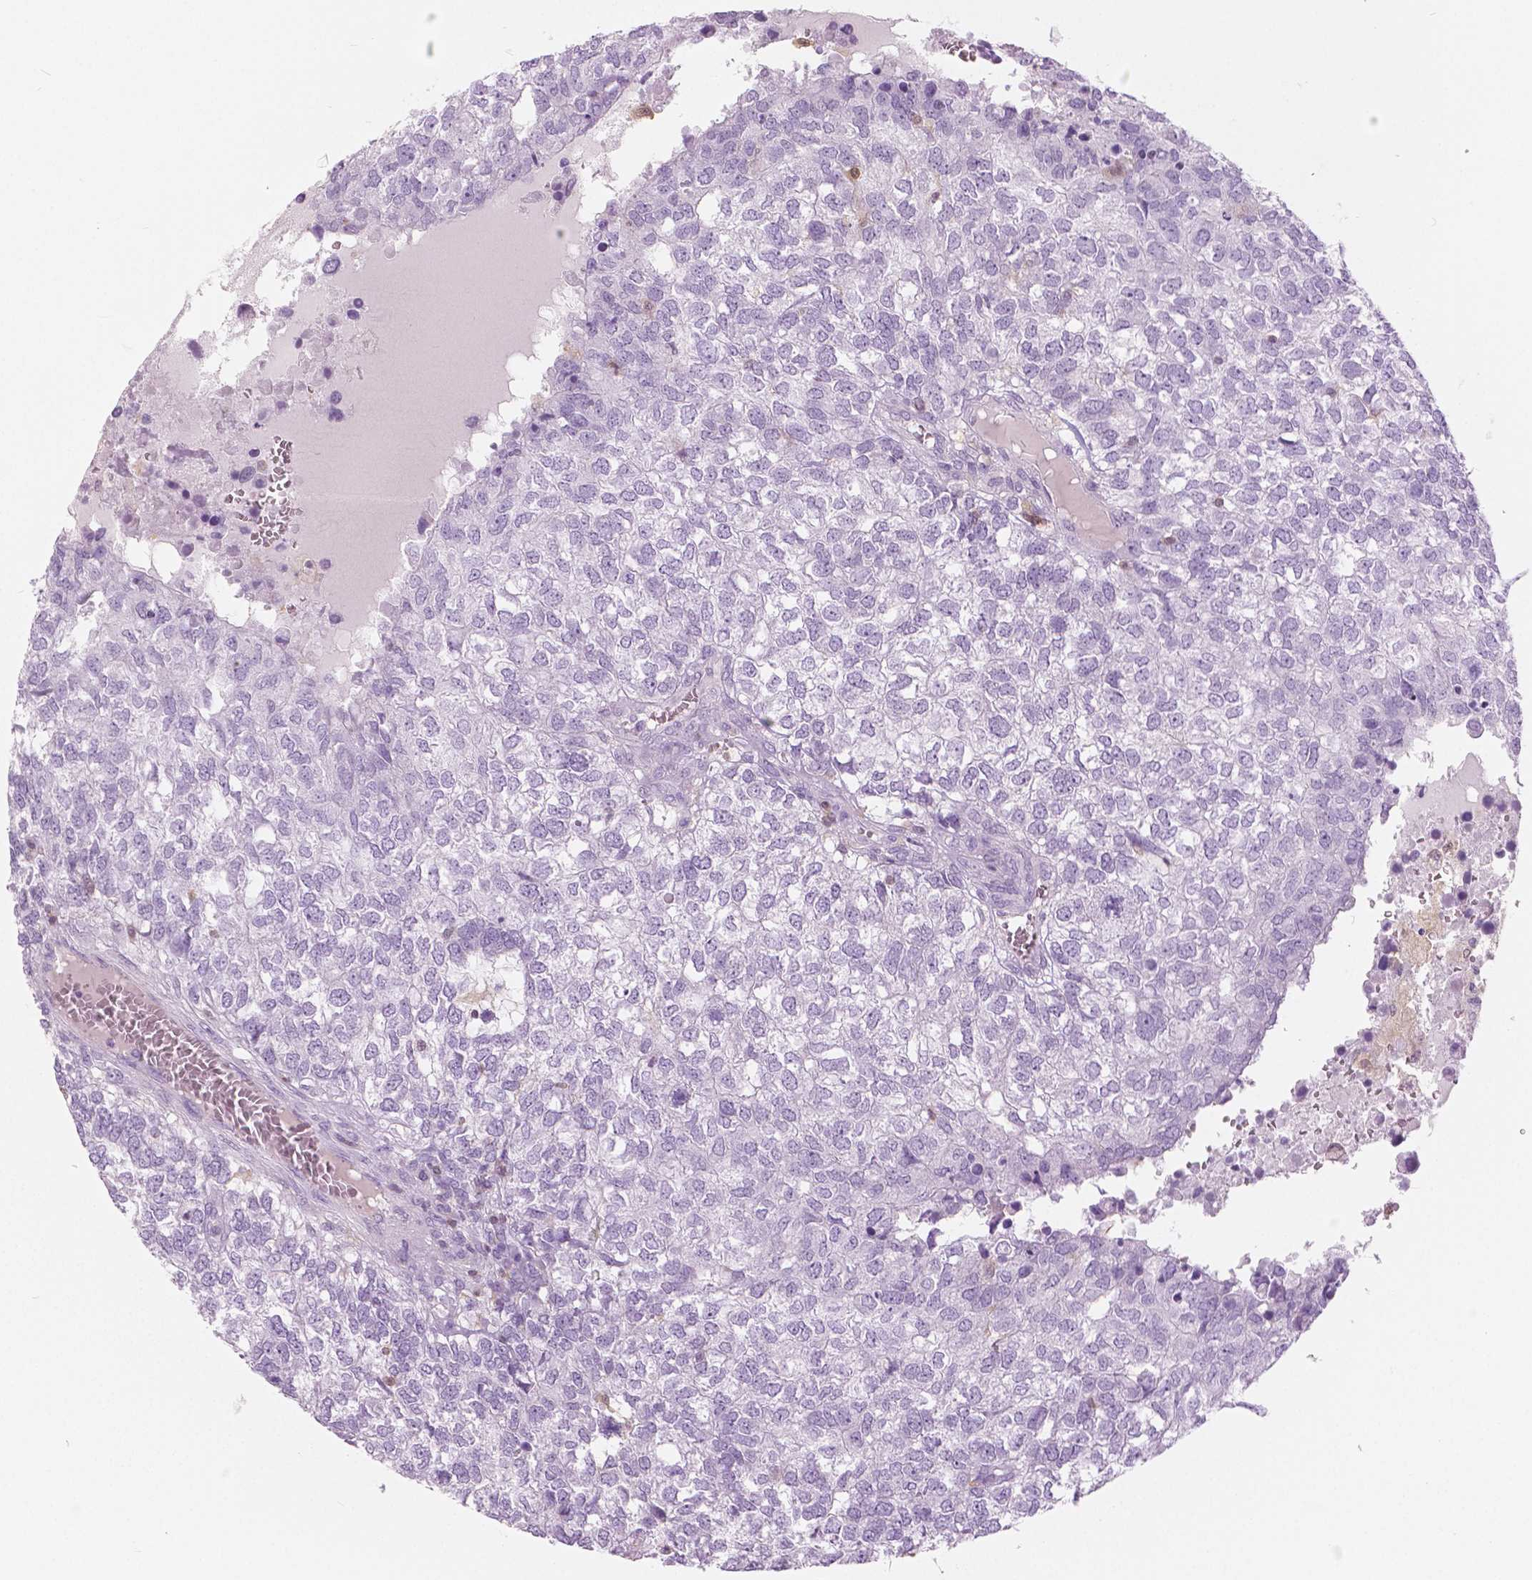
{"staining": {"intensity": "negative", "quantity": "none", "location": "none"}, "tissue": "breast cancer", "cell_type": "Tumor cells", "image_type": "cancer", "snomed": [{"axis": "morphology", "description": "Duct carcinoma"}, {"axis": "topography", "description": "Breast"}], "caption": "Tumor cells show no significant protein positivity in breast invasive ductal carcinoma.", "gene": "GALM", "patient": {"sex": "female", "age": 30}}